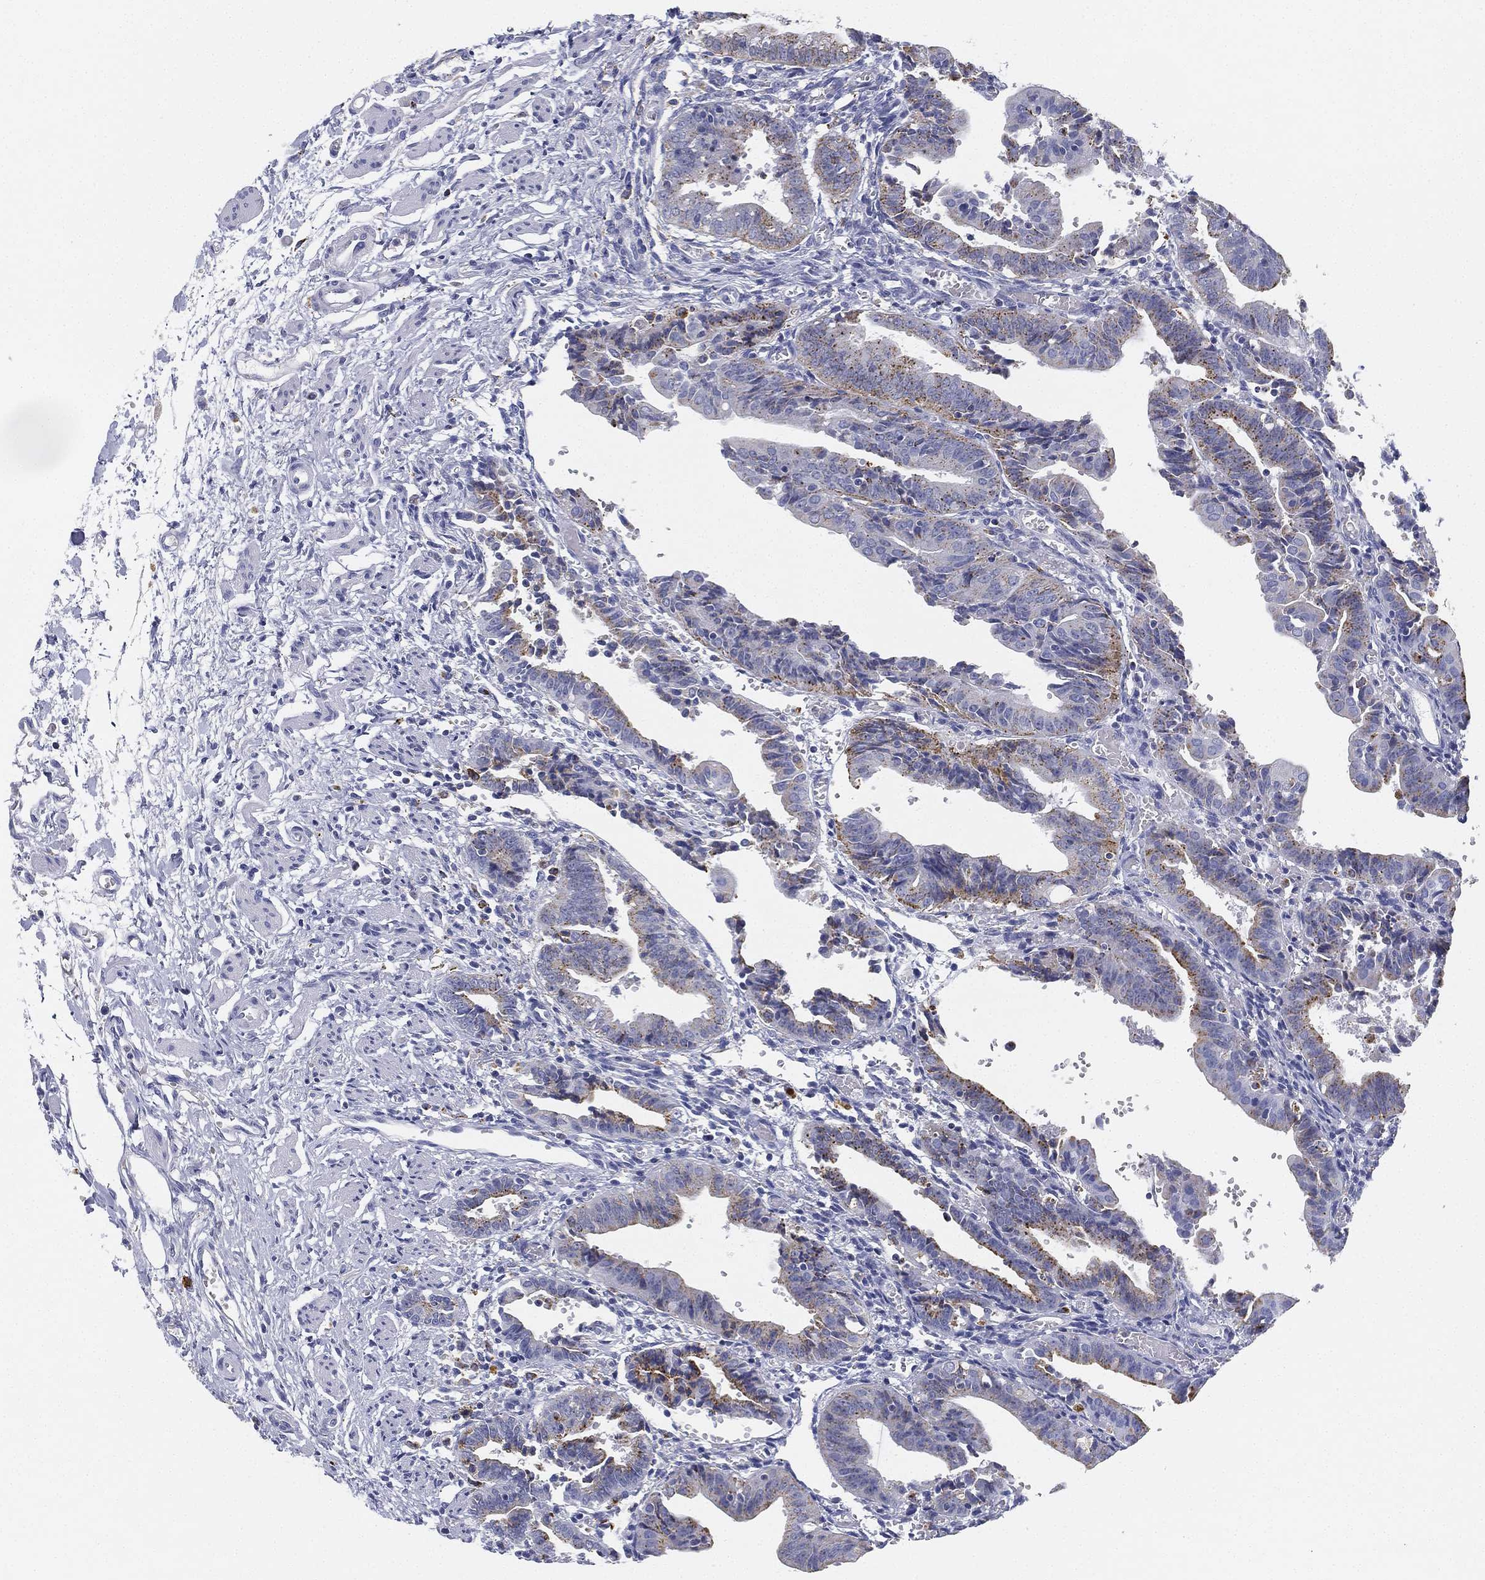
{"staining": {"intensity": "strong", "quantity": "<25%", "location": "cytoplasmic/membranous"}, "tissue": "fallopian tube", "cell_type": "Glandular cells", "image_type": "normal", "snomed": [{"axis": "morphology", "description": "Normal tissue, NOS"}, {"axis": "morphology", "description": "Carcinoma, endometroid"}, {"axis": "topography", "description": "Fallopian tube"}, {"axis": "topography", "description": "Ovary"}], "caption": "High-magnification brightfield microscopy of unremarkable fallopian tube stained with DAB (3,3'-diaminobenzidine) (brown) and counterstained with hematoxylin (blue). glandular cells exhibit strong cytoplasmic/membranous expression is appreciated in approximately<25% of cells.", "gene": "NPC2", "patient": {"sex": "female", "age": 42}}